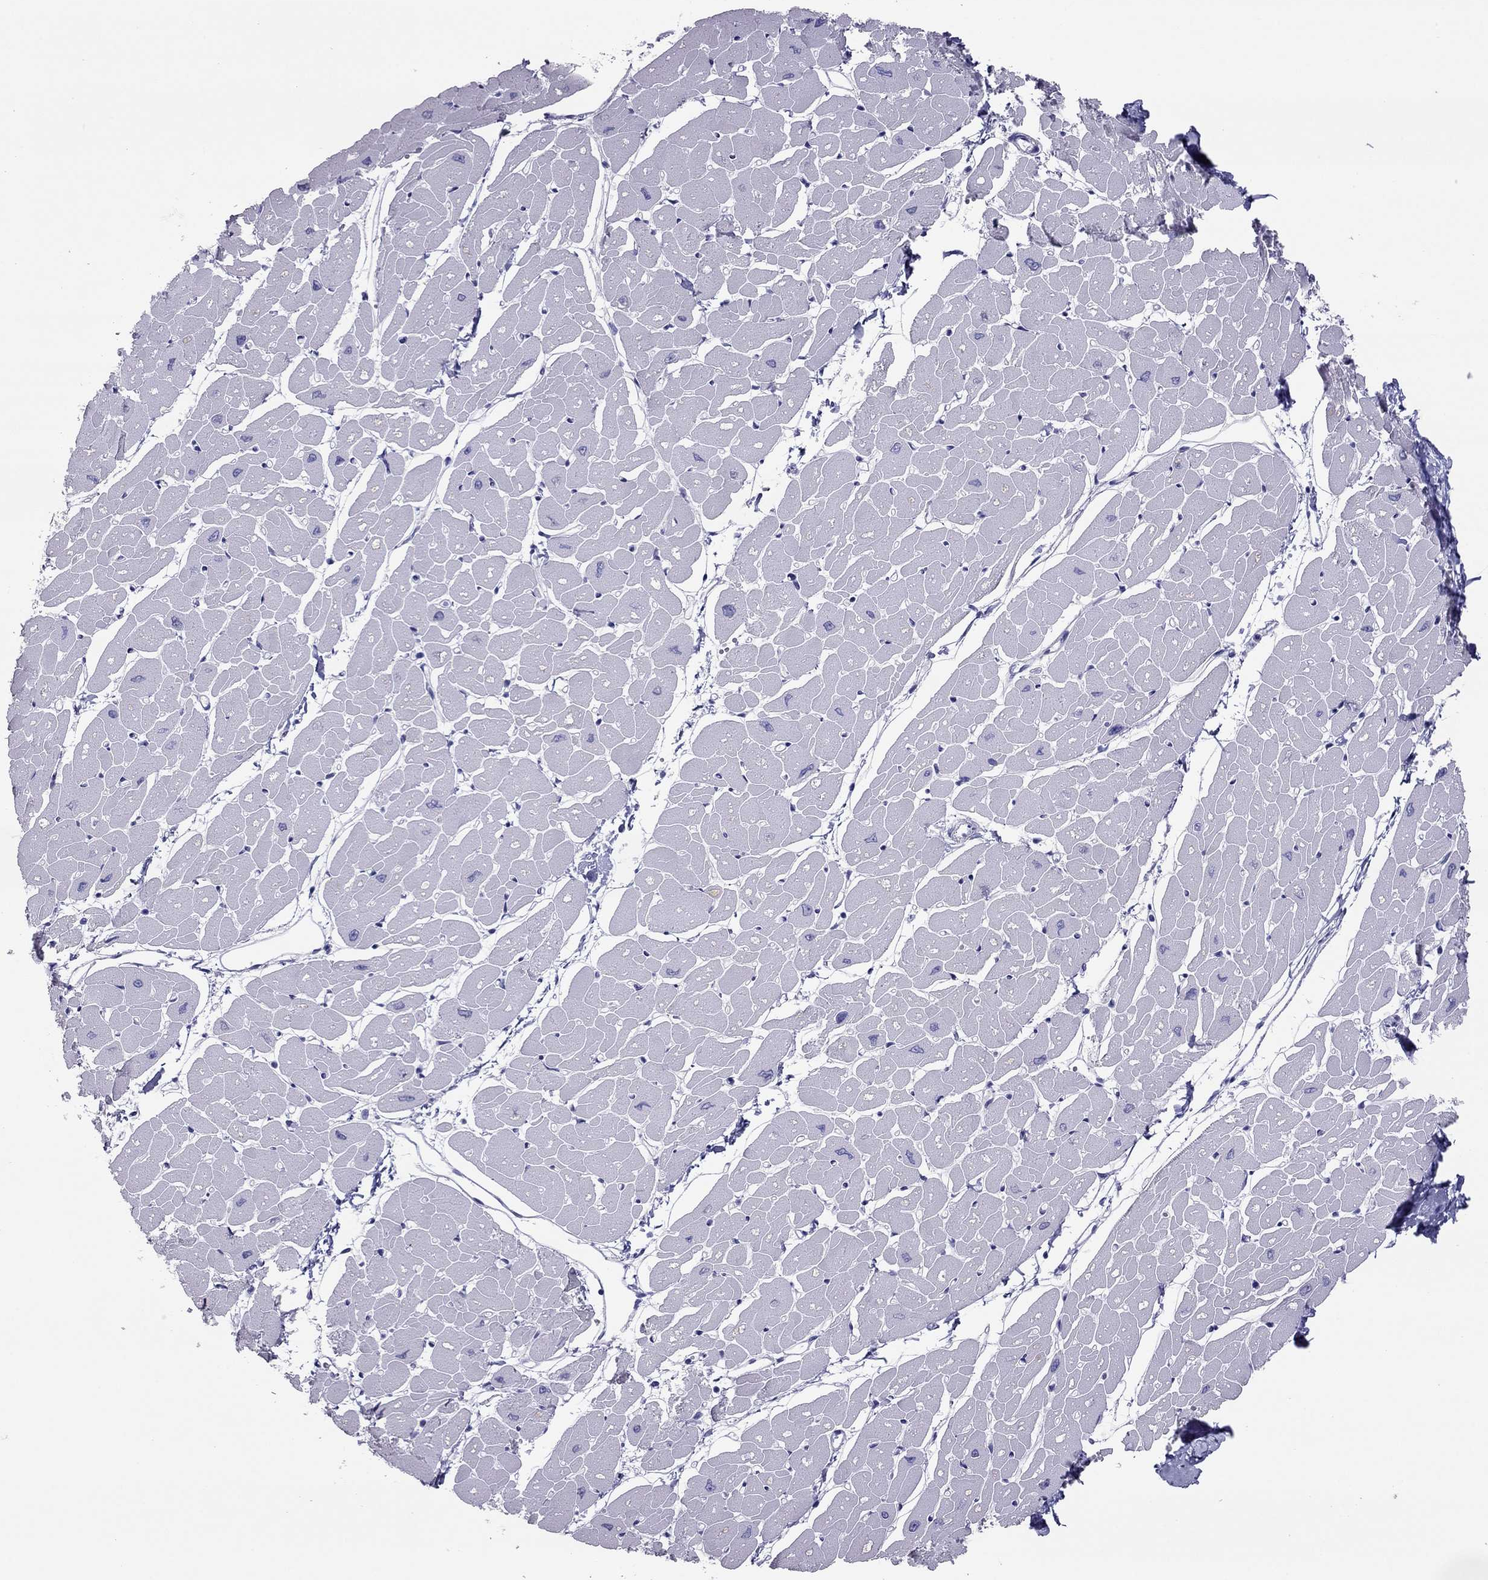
{"staining": {"intensity": "negative", "quantity": "none", "location": "none"}, "tissue": "heart muscle", "cell_type": "Cardiomyocytes", "image_type": "normal", "snomed": [{"axis": "morphology", "description": "Normal tissue, NOS"}, {"axis": "topography", "description": "Heart"}], "caption": "This is an IHC micrograph of benign heart muscle. There is no staining in cardiomyocytes.", "gene": "MAEL", "patient": {"sex": "male", "age": 57}}